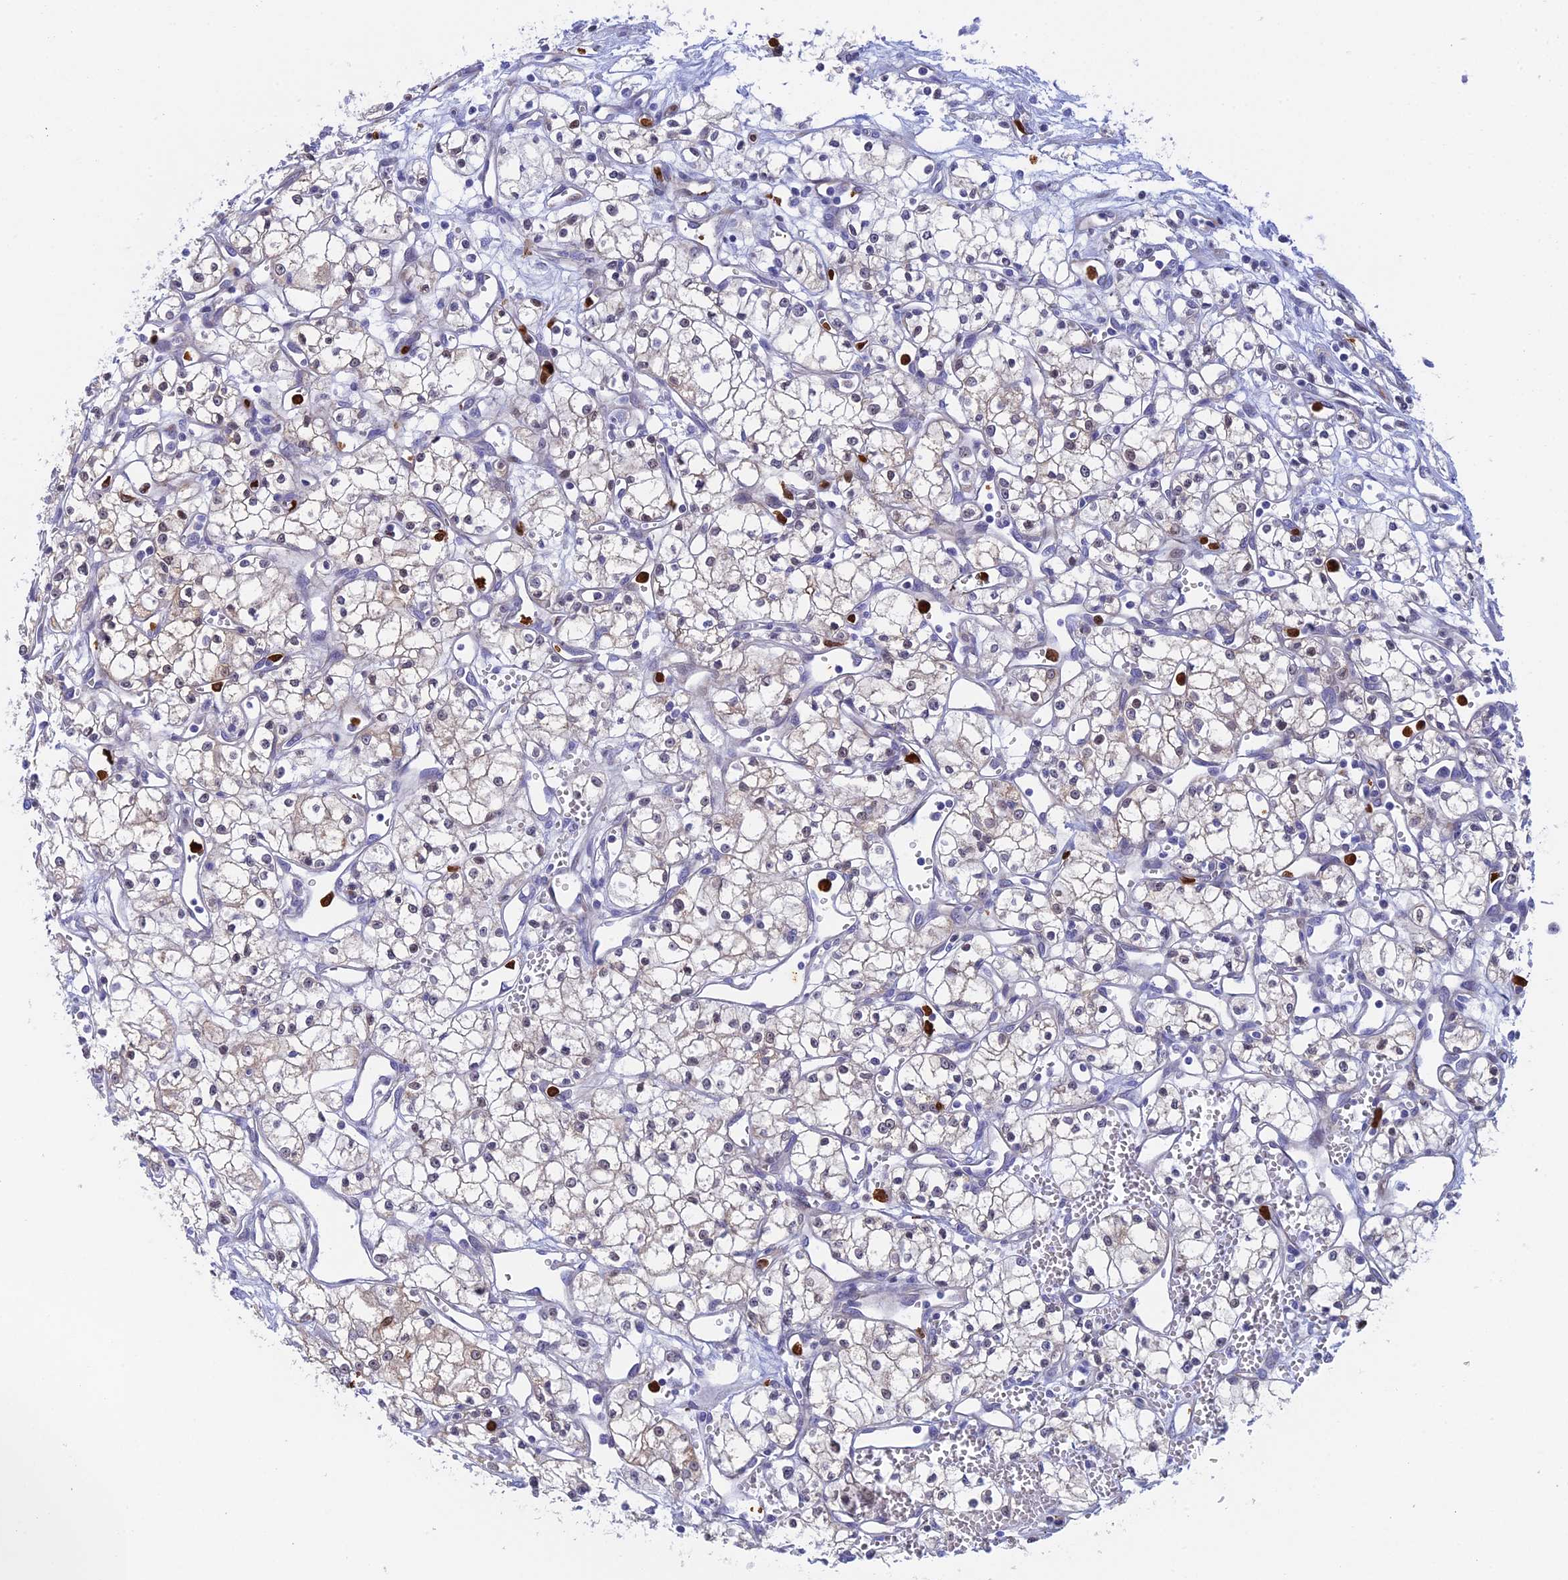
{"staining": {"intensity": "negative", "quantity": "none", "location": "none"}, "tissue": "renal cancer", "cell_type": "Tumor cells", "image_type": "cancer", "snomed": [{"axis": "morphology", "description": "Adenocarcinoma, NOS"}, {"axis": "topography", "description": "Kidney"}], "caption": "Immunohistochemical staining of renal cancer (adenocarcinoma) reveals no significant positivity in tumor cells.", "gene": "SLC26A1", "patient": {"sex": "male", "age": 59}}